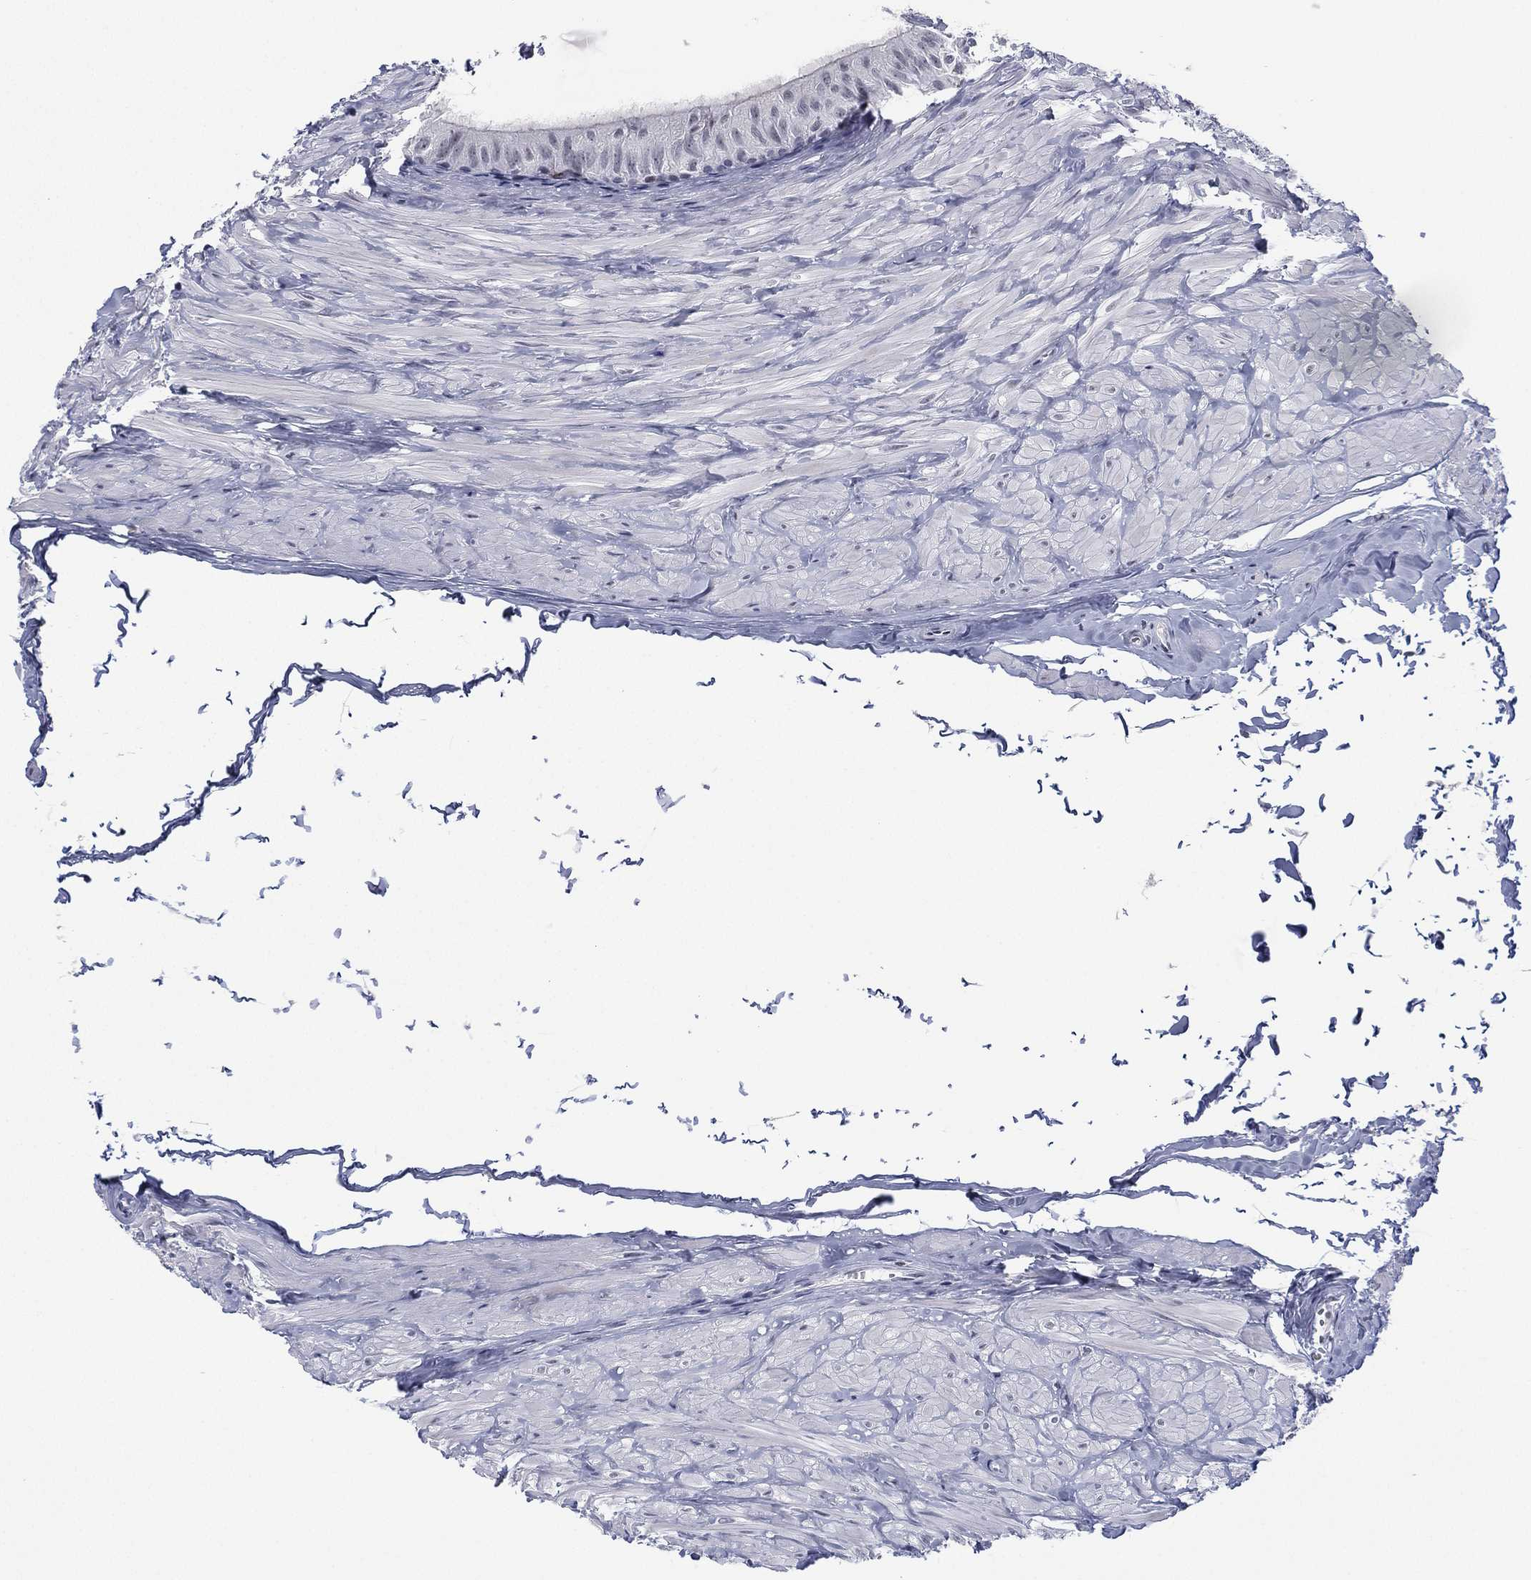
{"staining": {"intensity": "negative", "quantity": "none", "location": "none"}, "tissue": "epididymis", "cell_type": "Glandular cells", "image_type": "normal", "snomed": [{"axis": "morphology", "description": "Normal tissue, NOS"}, {"axis": "topography", "description": "Epididymis"}], "caption": "The micrograph exhibits no significant staining in glandular cells of epididymis. The staining was performed using DAB (3,3'-diaminobenzidine) to visualize the protein expression in brown, while the nuclei were stained in blue with hematoxylin (Magnification: 20x).", "gene": "ZNF711", "patient": {"sex": "male", "age": 32}}